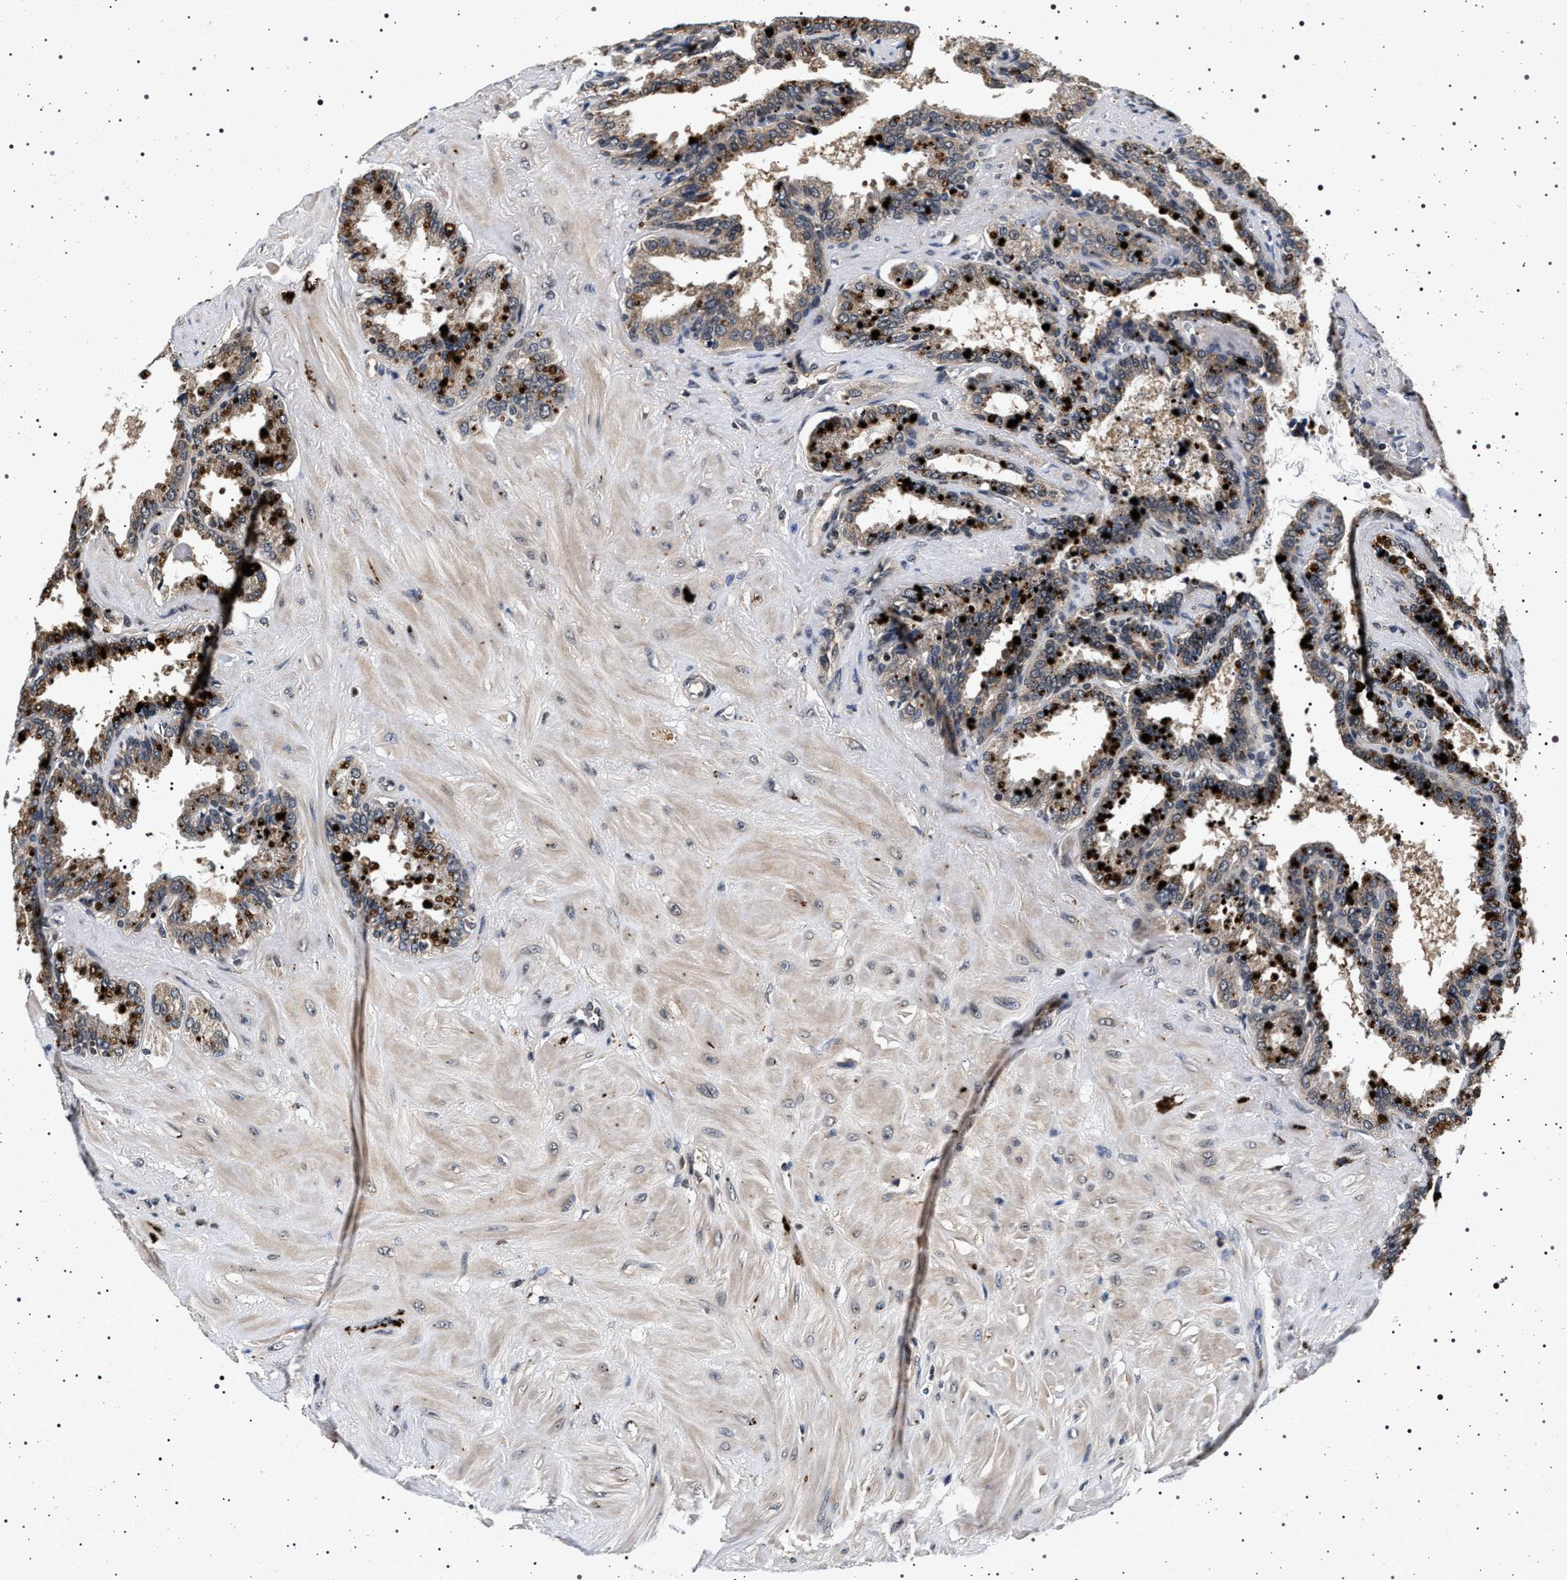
{"staining": {"intensity": "weak", "quantity": "25%-75%", "location": "cytoplasmic/membranous"}, "tissue": "seminal vesicle", "cell_type": "Glandular cells", "image_type": "normal", "snomed": [{"axis": "morphology", "description": "Normal tissue, NOS"}, {"axis": "topography", "description": "Seminal veicle"}], "caption": "This micrograph displays immunohistochemistry staining of benign seminal vesicle, with low weak cytoplasmic/membranous staining in approximately 25%-75% of glandular cells.", "gene": "CDKN1B", "patient": {"sex": "male", "age": 46}}